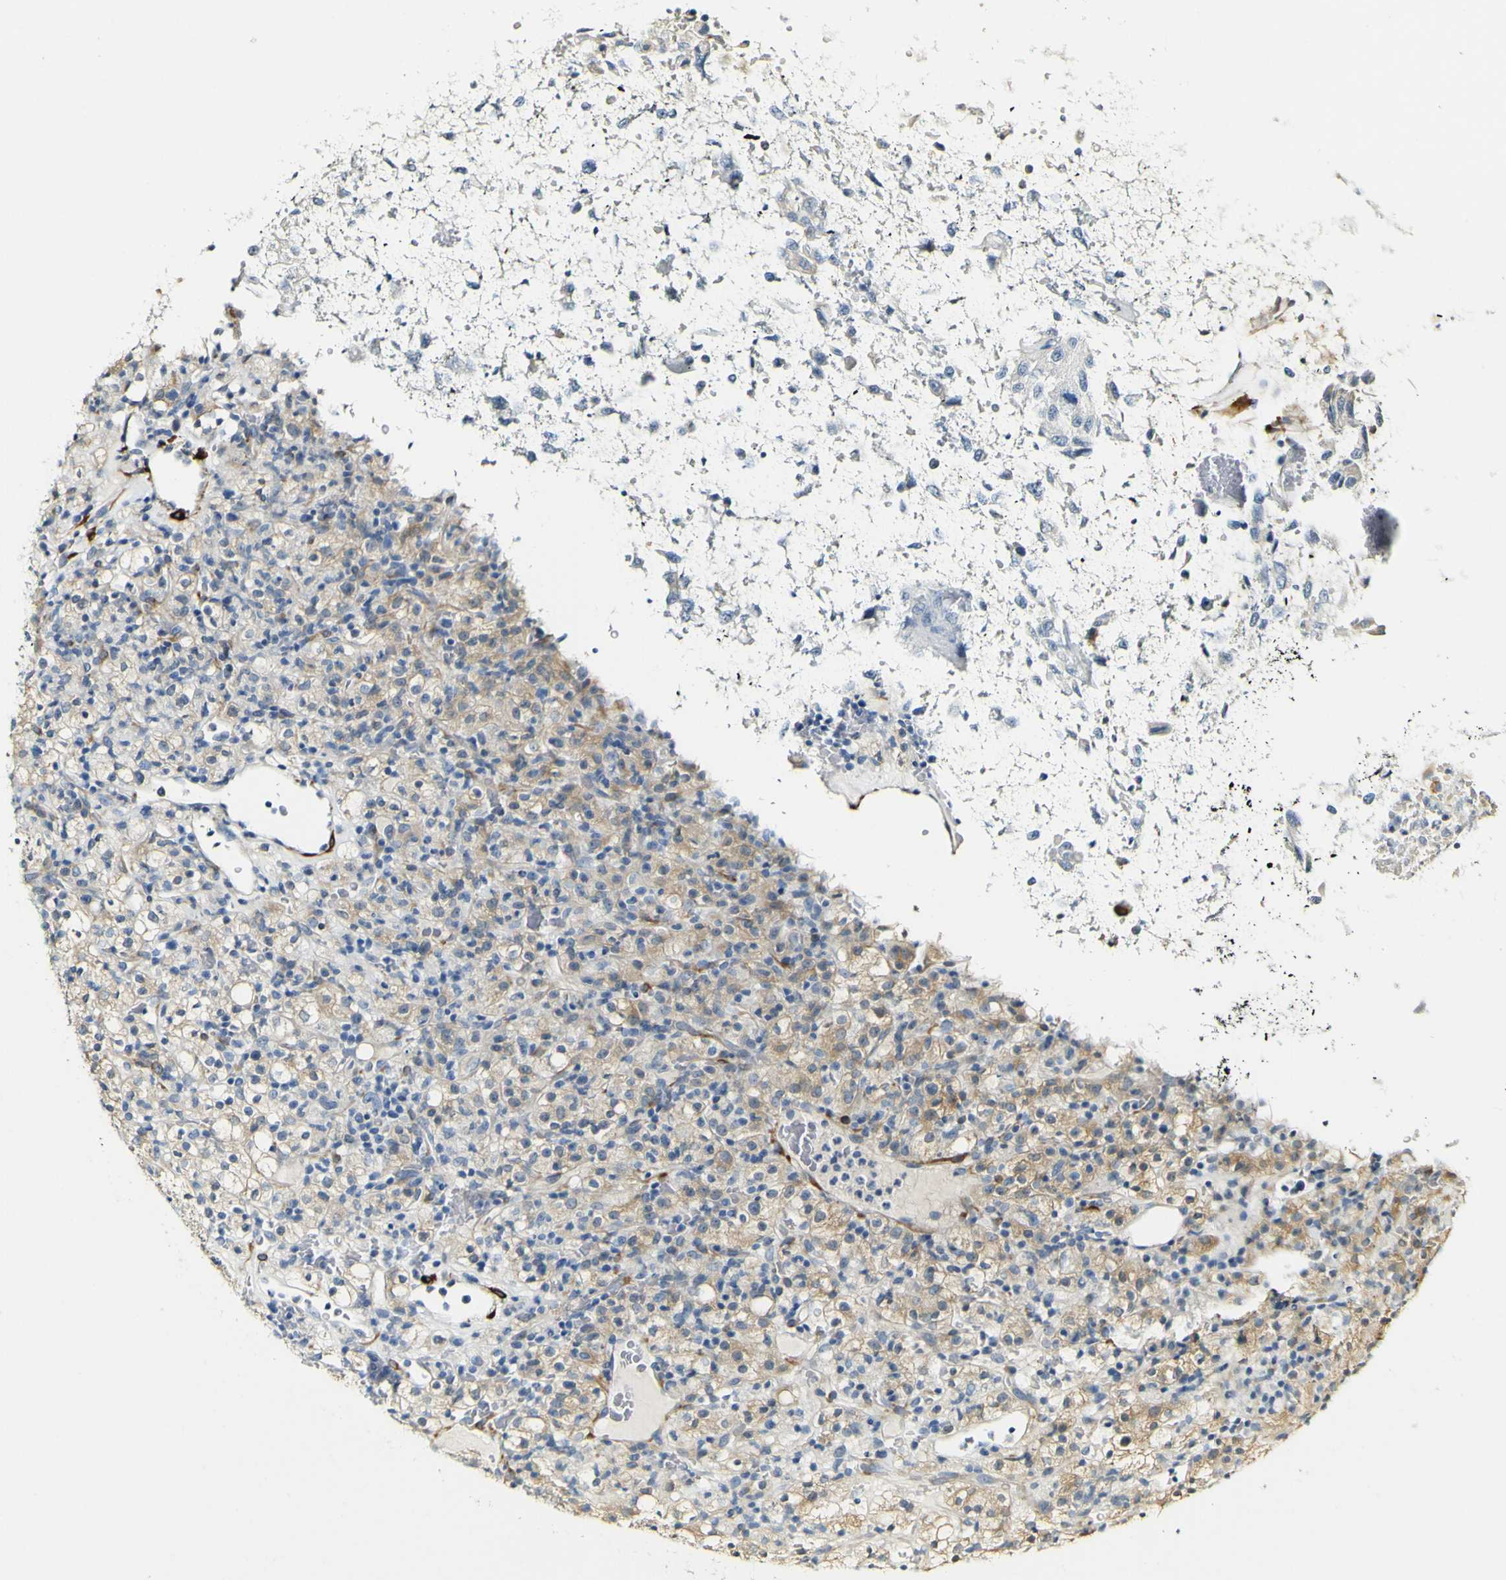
{"staining": {"intensity": "weak", "quantity": "25%-75%", "location": "cytoplasmic/membranous"}, "tissue": "renal cancer", "cell_type": "Tumor cells", "image_type": "cancer", "snomed": [{"axis": "morphology", "description": "Normal tissue, NOS"}, {"axis": "morphology", "description": "Adenocarcinoma, NOS"}, {"axis": "topography", "description": "Kidney"}], "caption": "Renal cancer tissue demonstrates weak cytoplasmic/membranous expression in approximately 25%-75% of tumor cells (Stains: DAB (3,3'-diaminobenzidine) in brown, nuclei in blue, Microscopy: brightfield microscopy at high magnification).", "gene": "FMO3", "patient": {"sex": "female", "age": 72}}